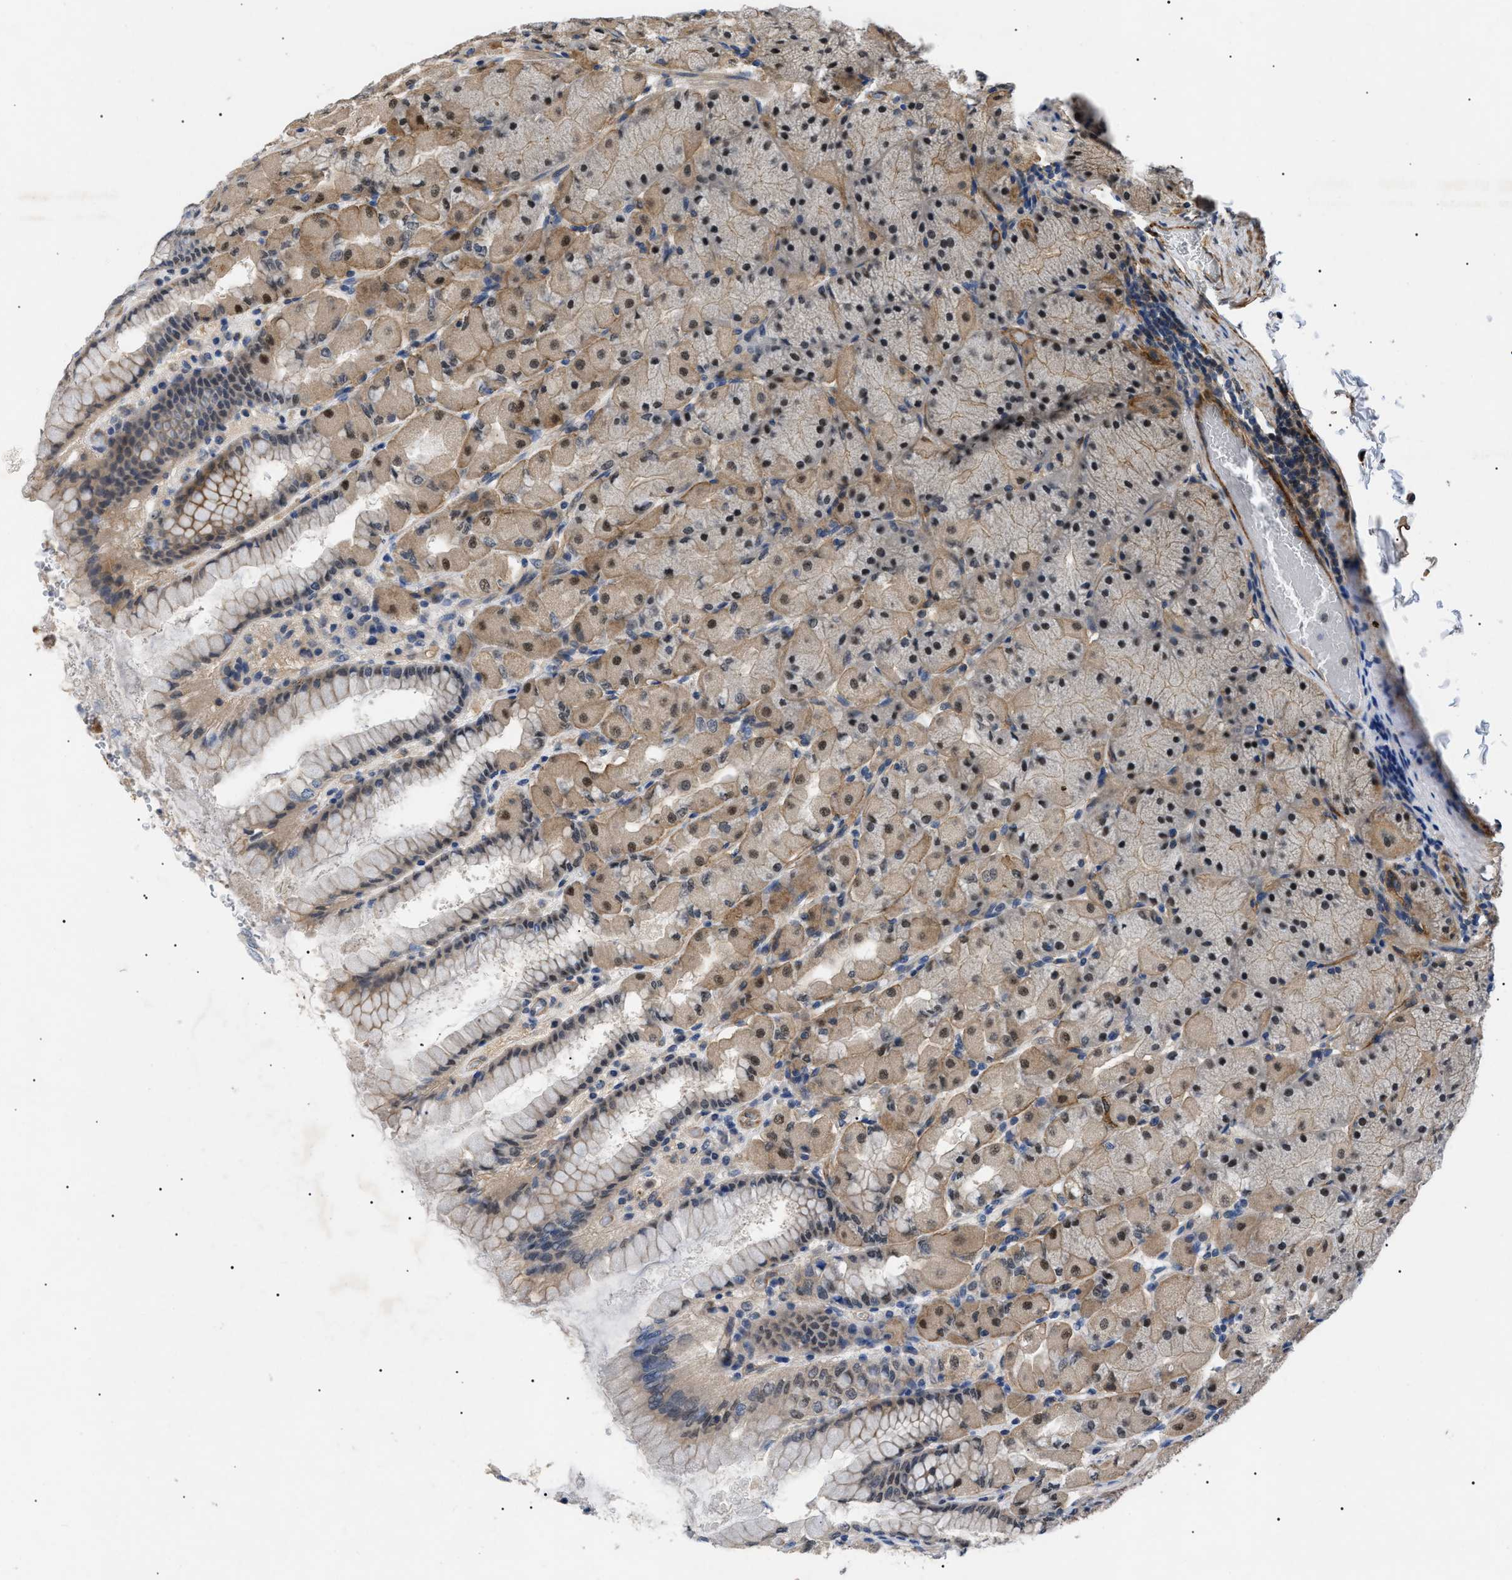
{"staining": {"intensity": "weak", "quantity": ">75%", "location": "cytoplasmic/membranous,nuclear"}, "tissue": "stomach", "cell_type": "Glandular cells", "image_type": "normal", "snomed": [{"axis": "morphology", "description": "Normal tissue, NOS"}, {"axis": "topography", "description": "Stomach, upper"}], "caption": "A photomicrograph showing weak cytoplasmic/membranous,nuclear staining in about >75% of glandular cells in unremarkable stomach, as visualized by brown immunohistochemical staining.", "gene": "CRCP", "patient": {"sex": "female", "age": 56}}